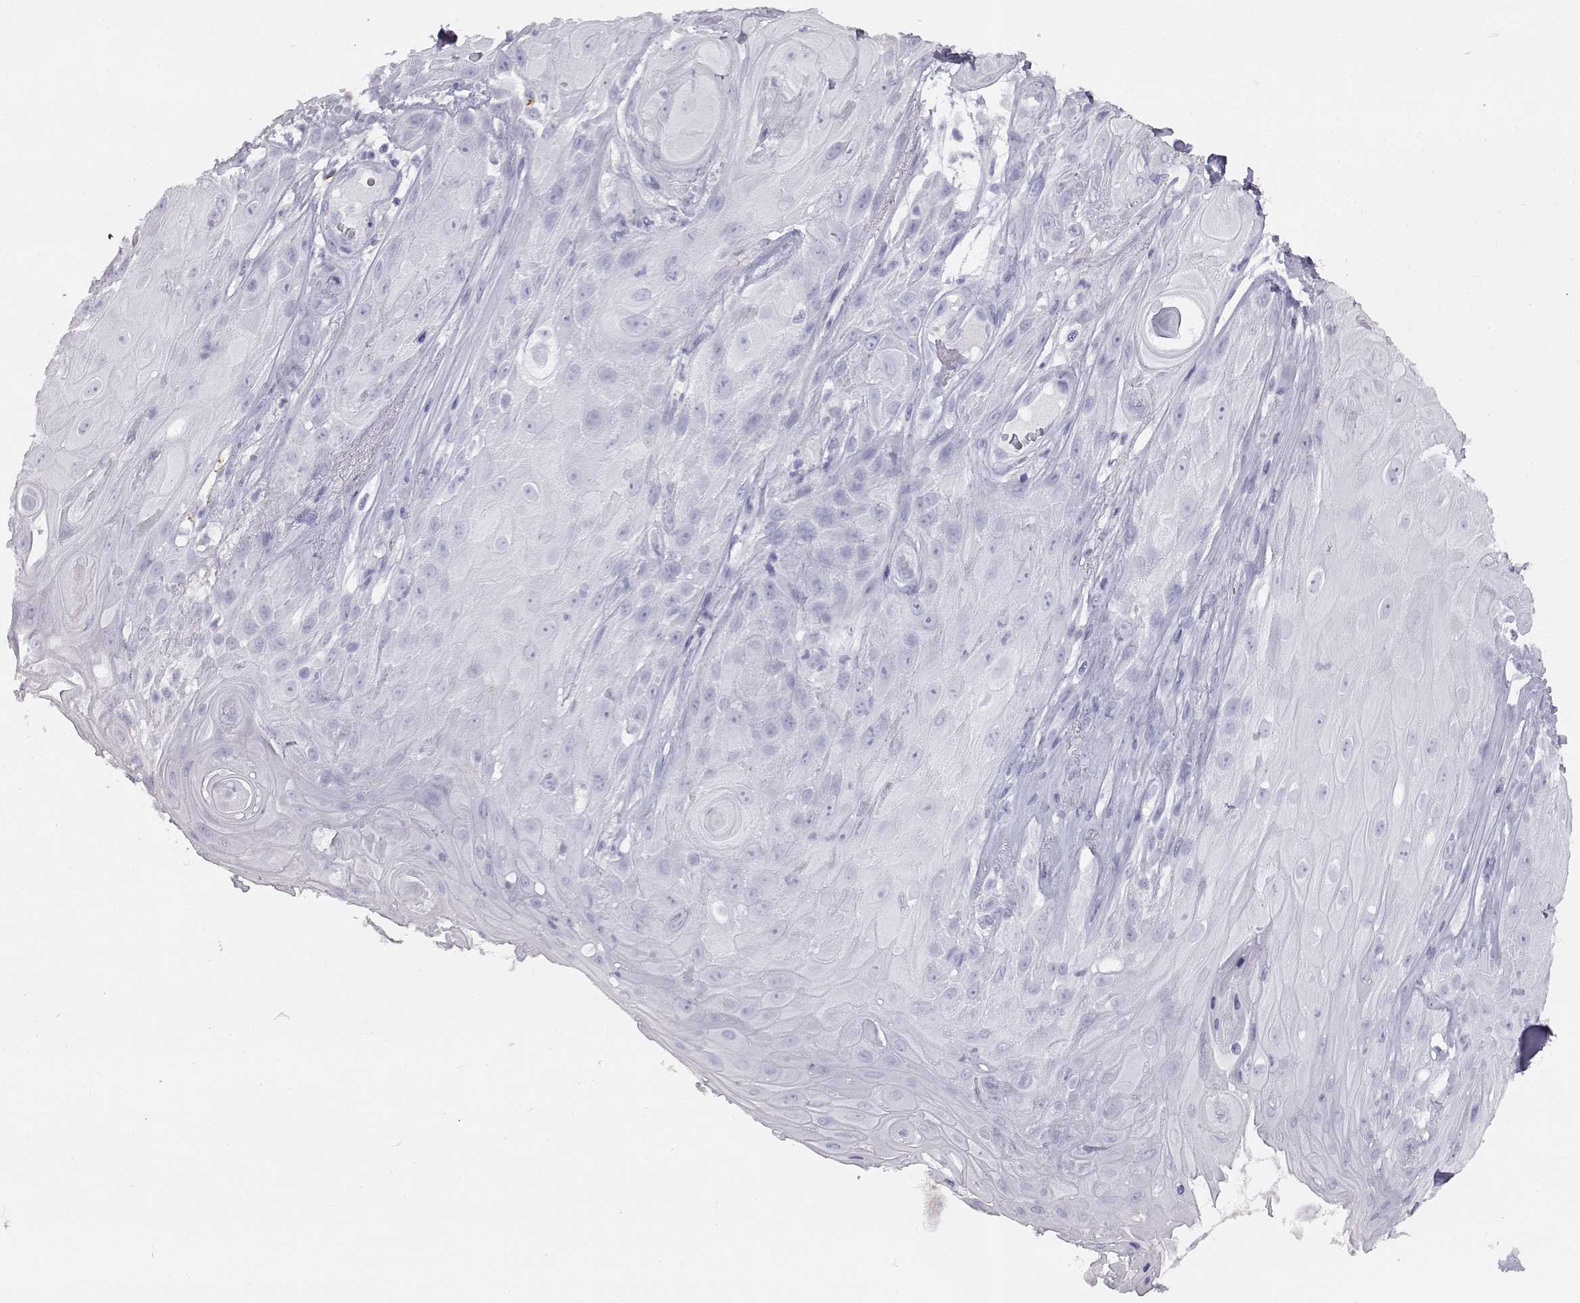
{"staining": {"intensity": "negative", "quantity": "none", "location": "none"}, "tissue": "skin cancer", "cell_type": "Tumor cells", "image_type": "cancer", "snomed": [{"axis": "morphology", "description": "Squamous cell carcinoma, NOS"}, {"axis": "topography", "description": "Skin"}], "caption": "This is an immunohistochemistry (IHC) image of skin cancer (squamous cell carcinoma). There is no expression in tumor cells.", "gene": "ITLN2", "patient": {"sex": "male", "age": 62}}